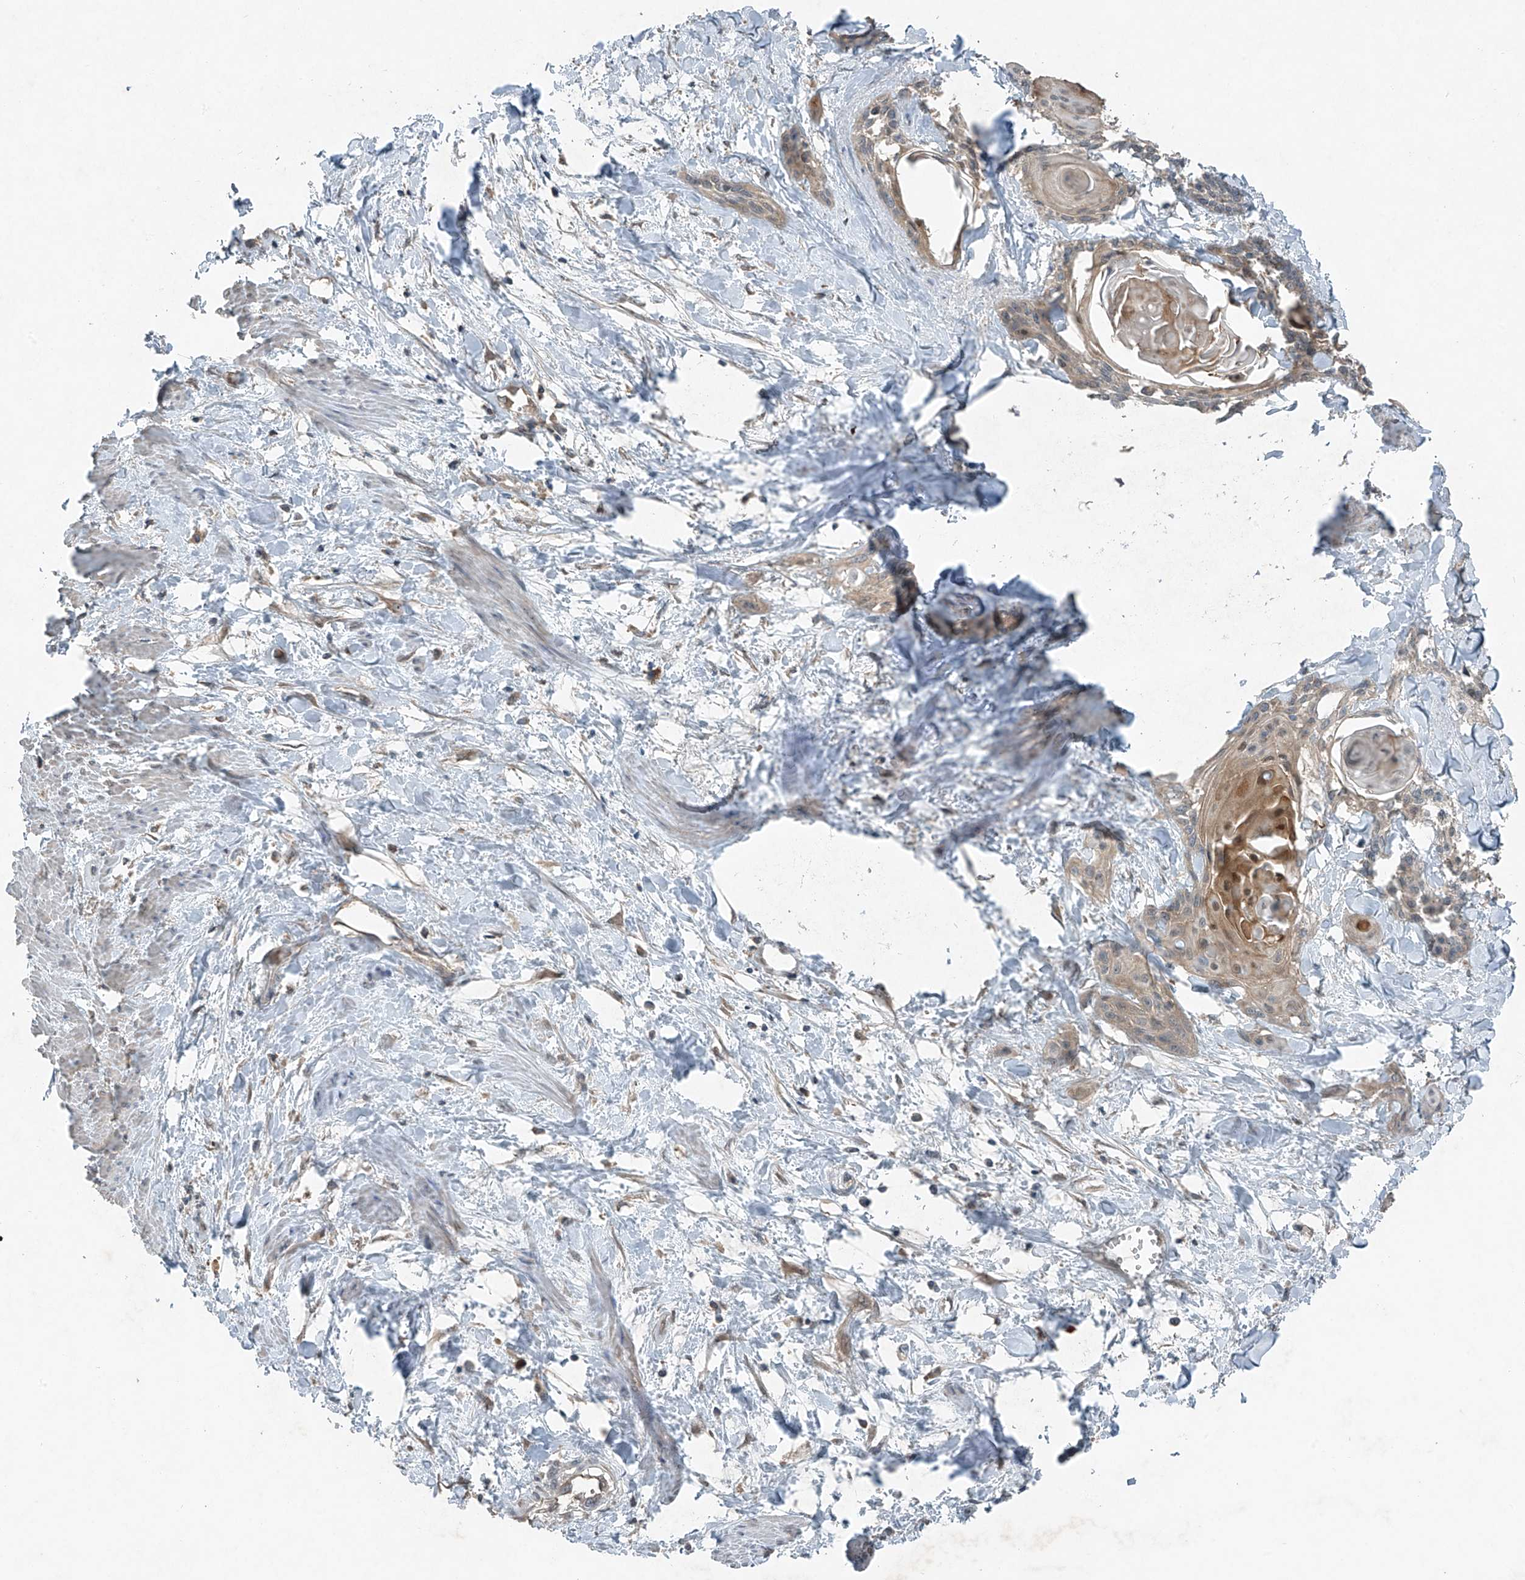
{"staining": {"intensity": "weak", "quantity": ">75%", "location": "cytoplasmic/membranous,nuclear"}, "tissue": "cervical cancer", "cell_type": "Tumor cells", "image_type": "cancer", "snomed": [{"axis": "morphology", "description": "Squamous cell carcinoma, NOS"}, {"axis": "topography", "description": "Cervix"}], "caption": "Squamous cell carcinoma (cervical) was stained to show a protein in brown. There is low levels of weak cytoplasmic/membranous and nuclear positivity in about >75% of tumor cells.", "gene": "FOXRED2", "patient": {"sex": "female", "age": 57}}